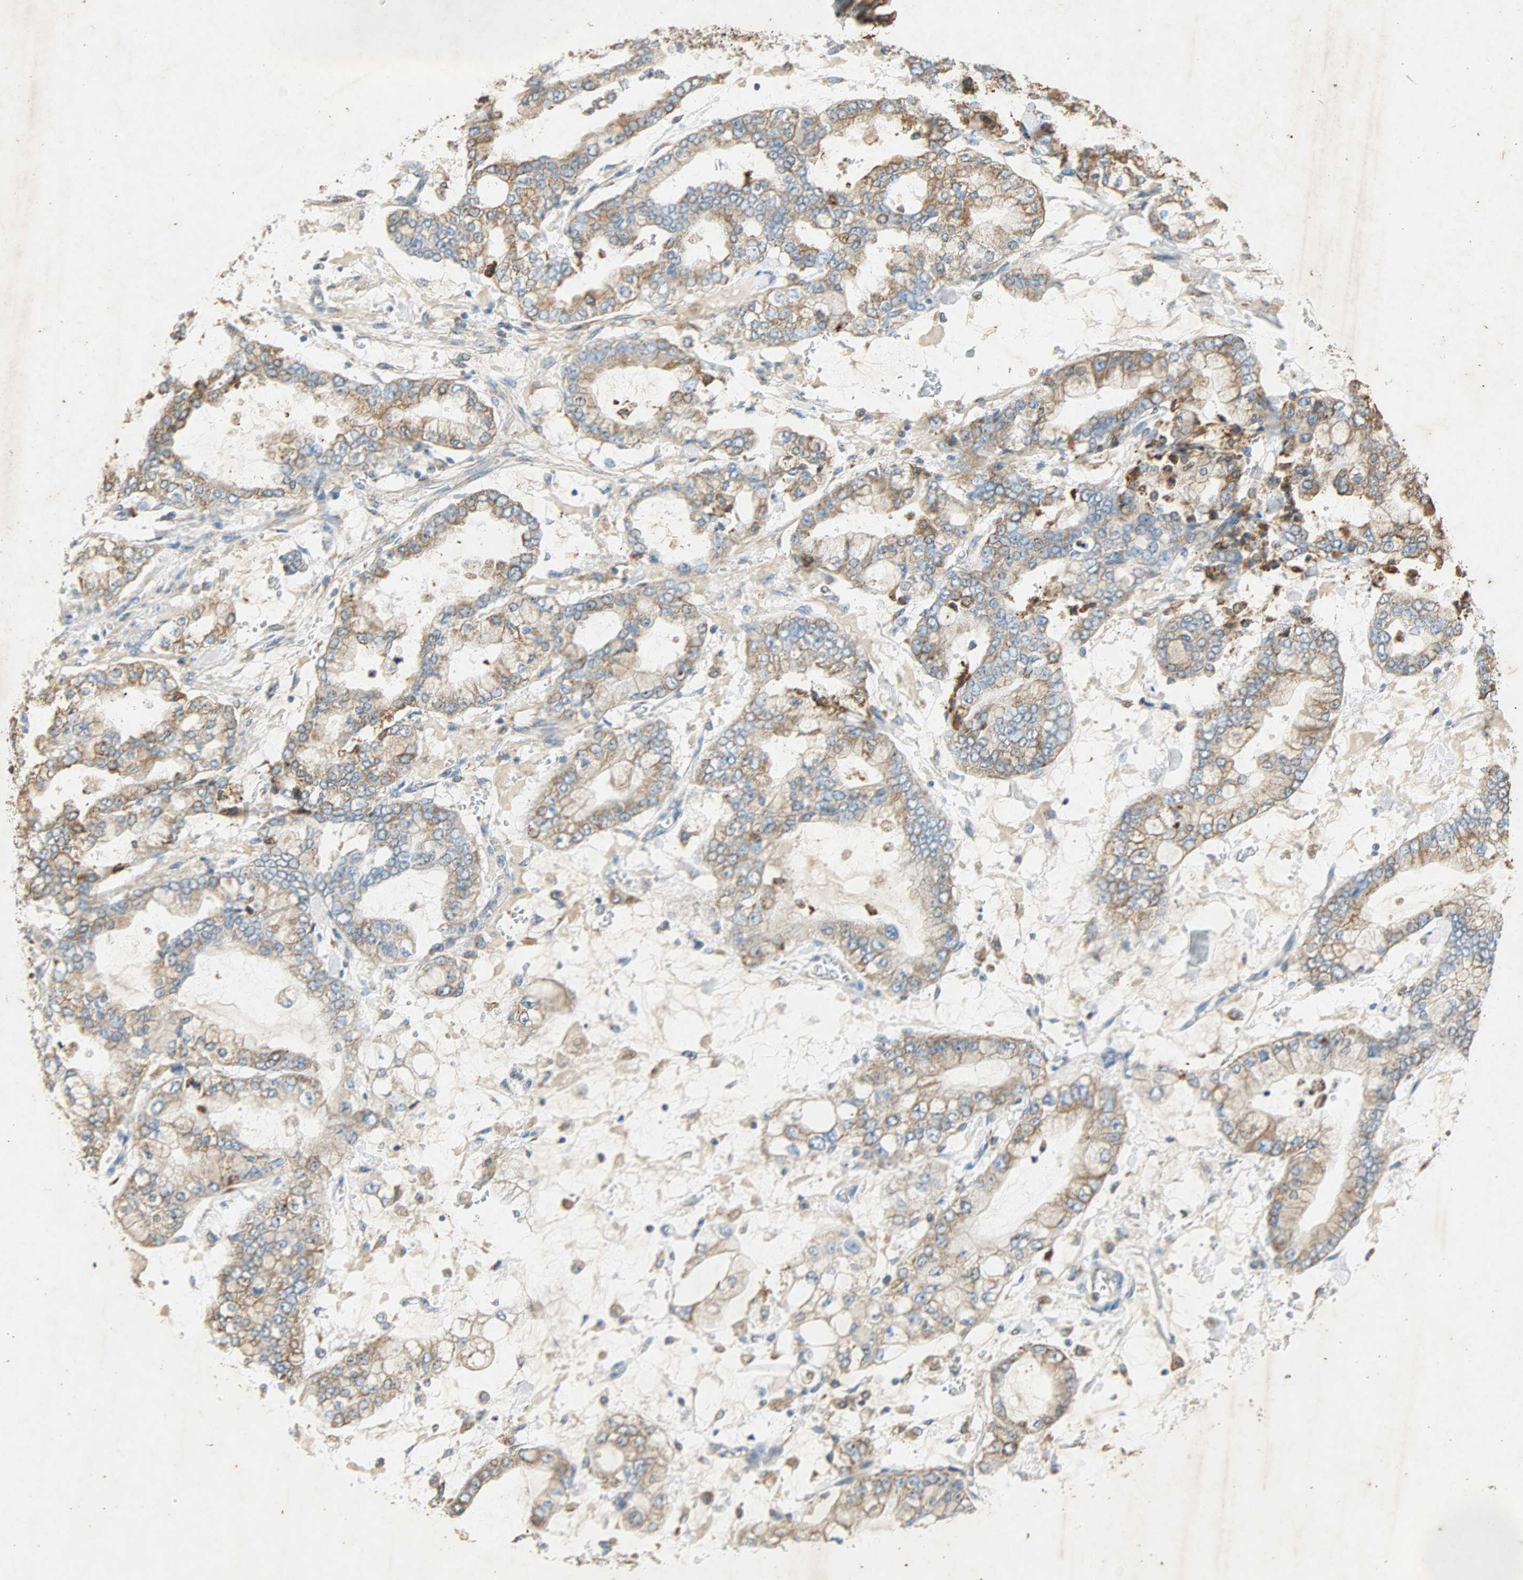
{"staining": {"intensity": "moderate", "quantity": ">75%", "location": "cytoplasmic/membranous"}, "tissue": "stomach cancer", "cell_type": "Tumor cells", "image_type": "cancer", "snomed": [{"axis": "morphology", "description": "Normal tissue, NOS"}, {"axis": "morphology", "description": "Adenocarcinoma, NOS"}, {"axis": "topography", "description": "Stomach, upper"}, {"axis": "topography", "description": "Stomach"}], "caption": "Moderate cytoplasmic/membranous staining is present in approximately >75% of tumor cells in adenocarcinoma (stomach).", "gene": "HSPA5", "patient": {"sex": "male", "age": 76}}